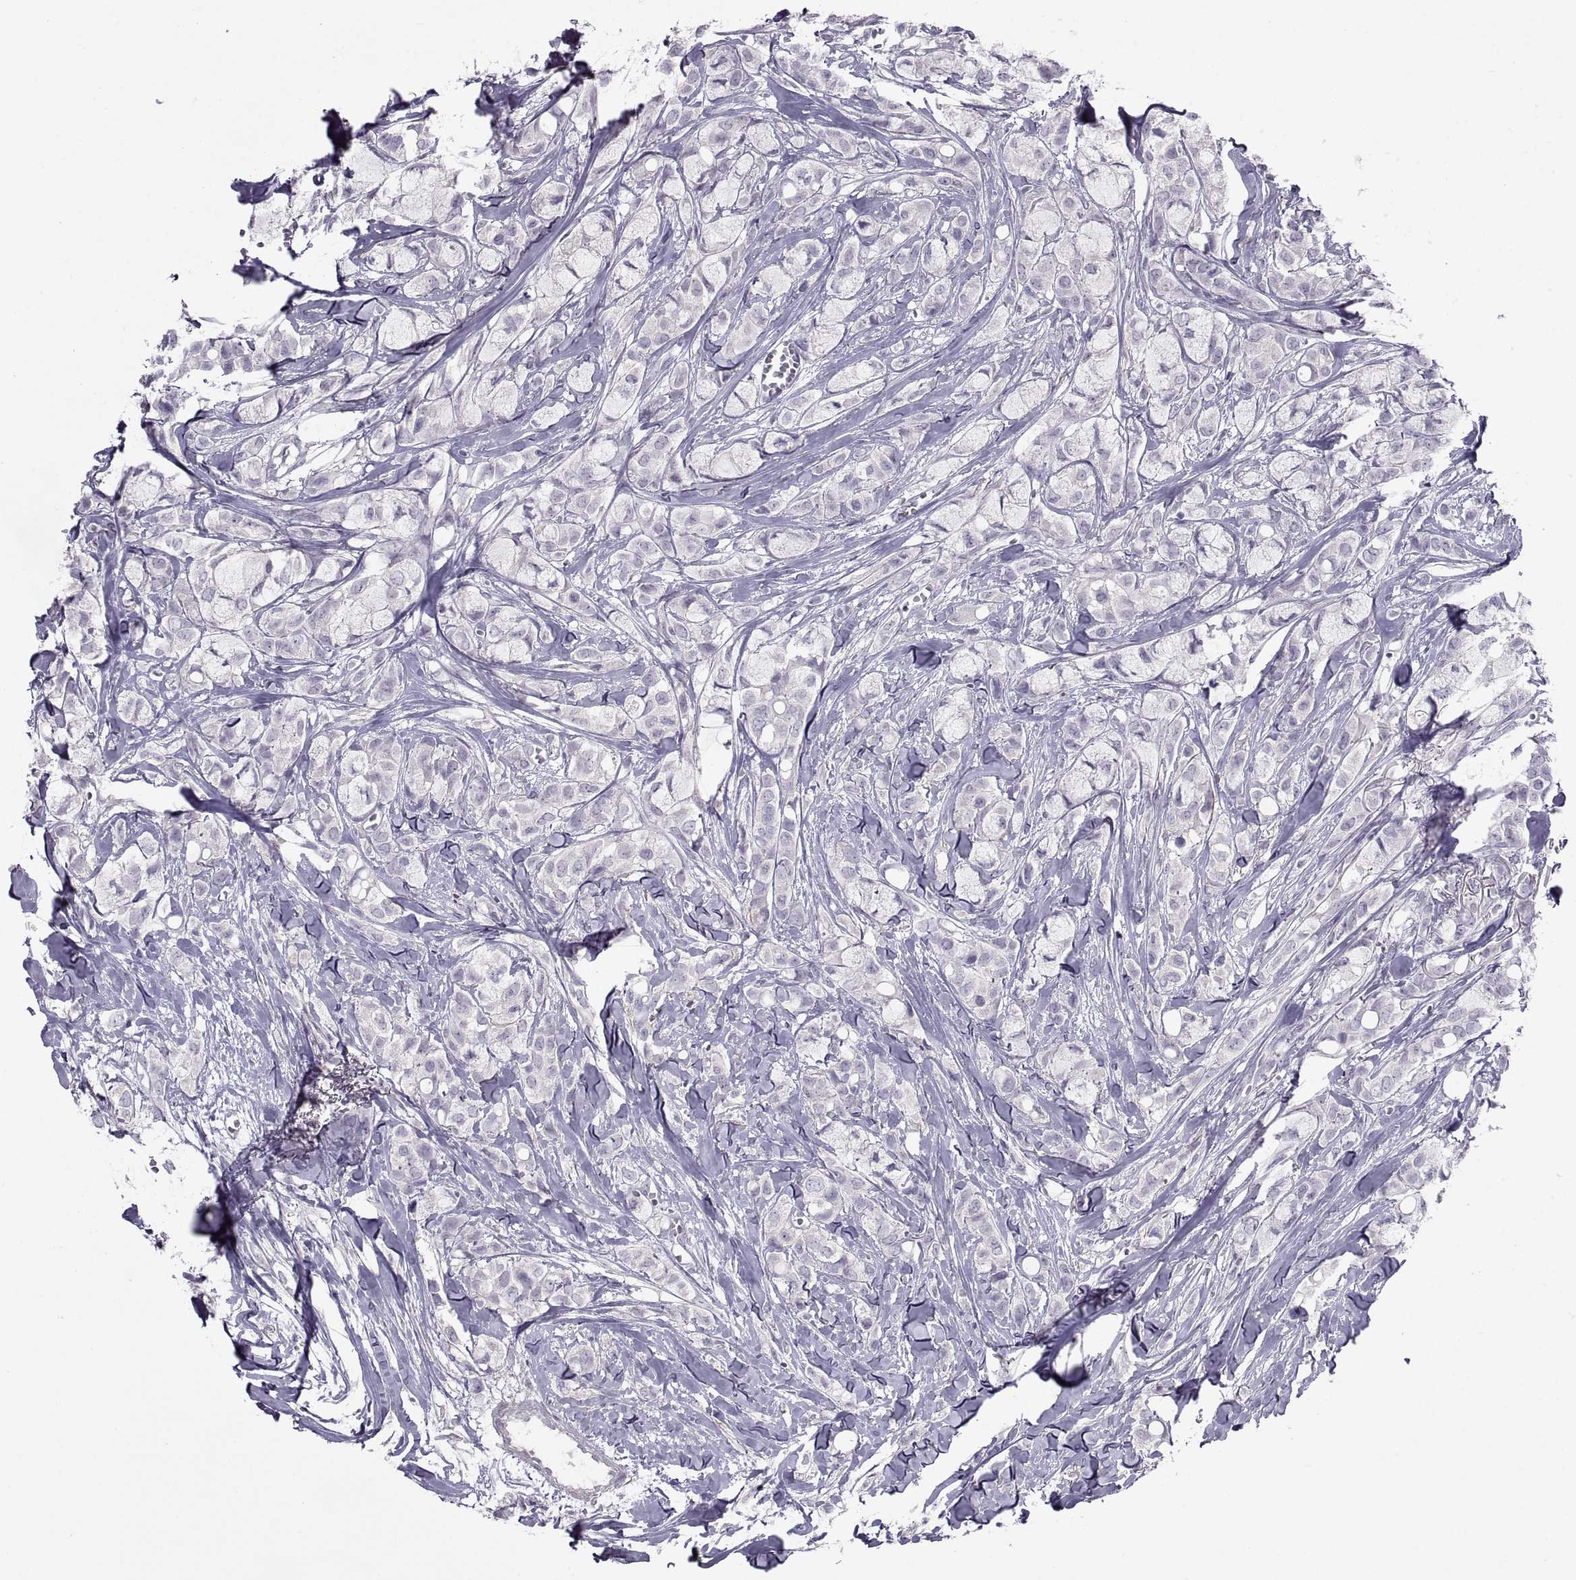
{"staining": {"intensity": "negative", "quantity": "none", "location": "none"}, "tissue": "breast cancer", "cell_type": "Tumor cells", "image_type": "cancer", "snomed": [{"axis": "morphology", "description": "Duct carcinoma"}, {"axis": "topography", "description": "Breast"}], "caption": "IHC histopathology image of human breast cancer (infiltrating ductal carcinoma) stained for a protein (brown), which exhibits no staining in tumor cells.", "gene": "BSPH1", "patient": {"sex": "female", "age": 85}}